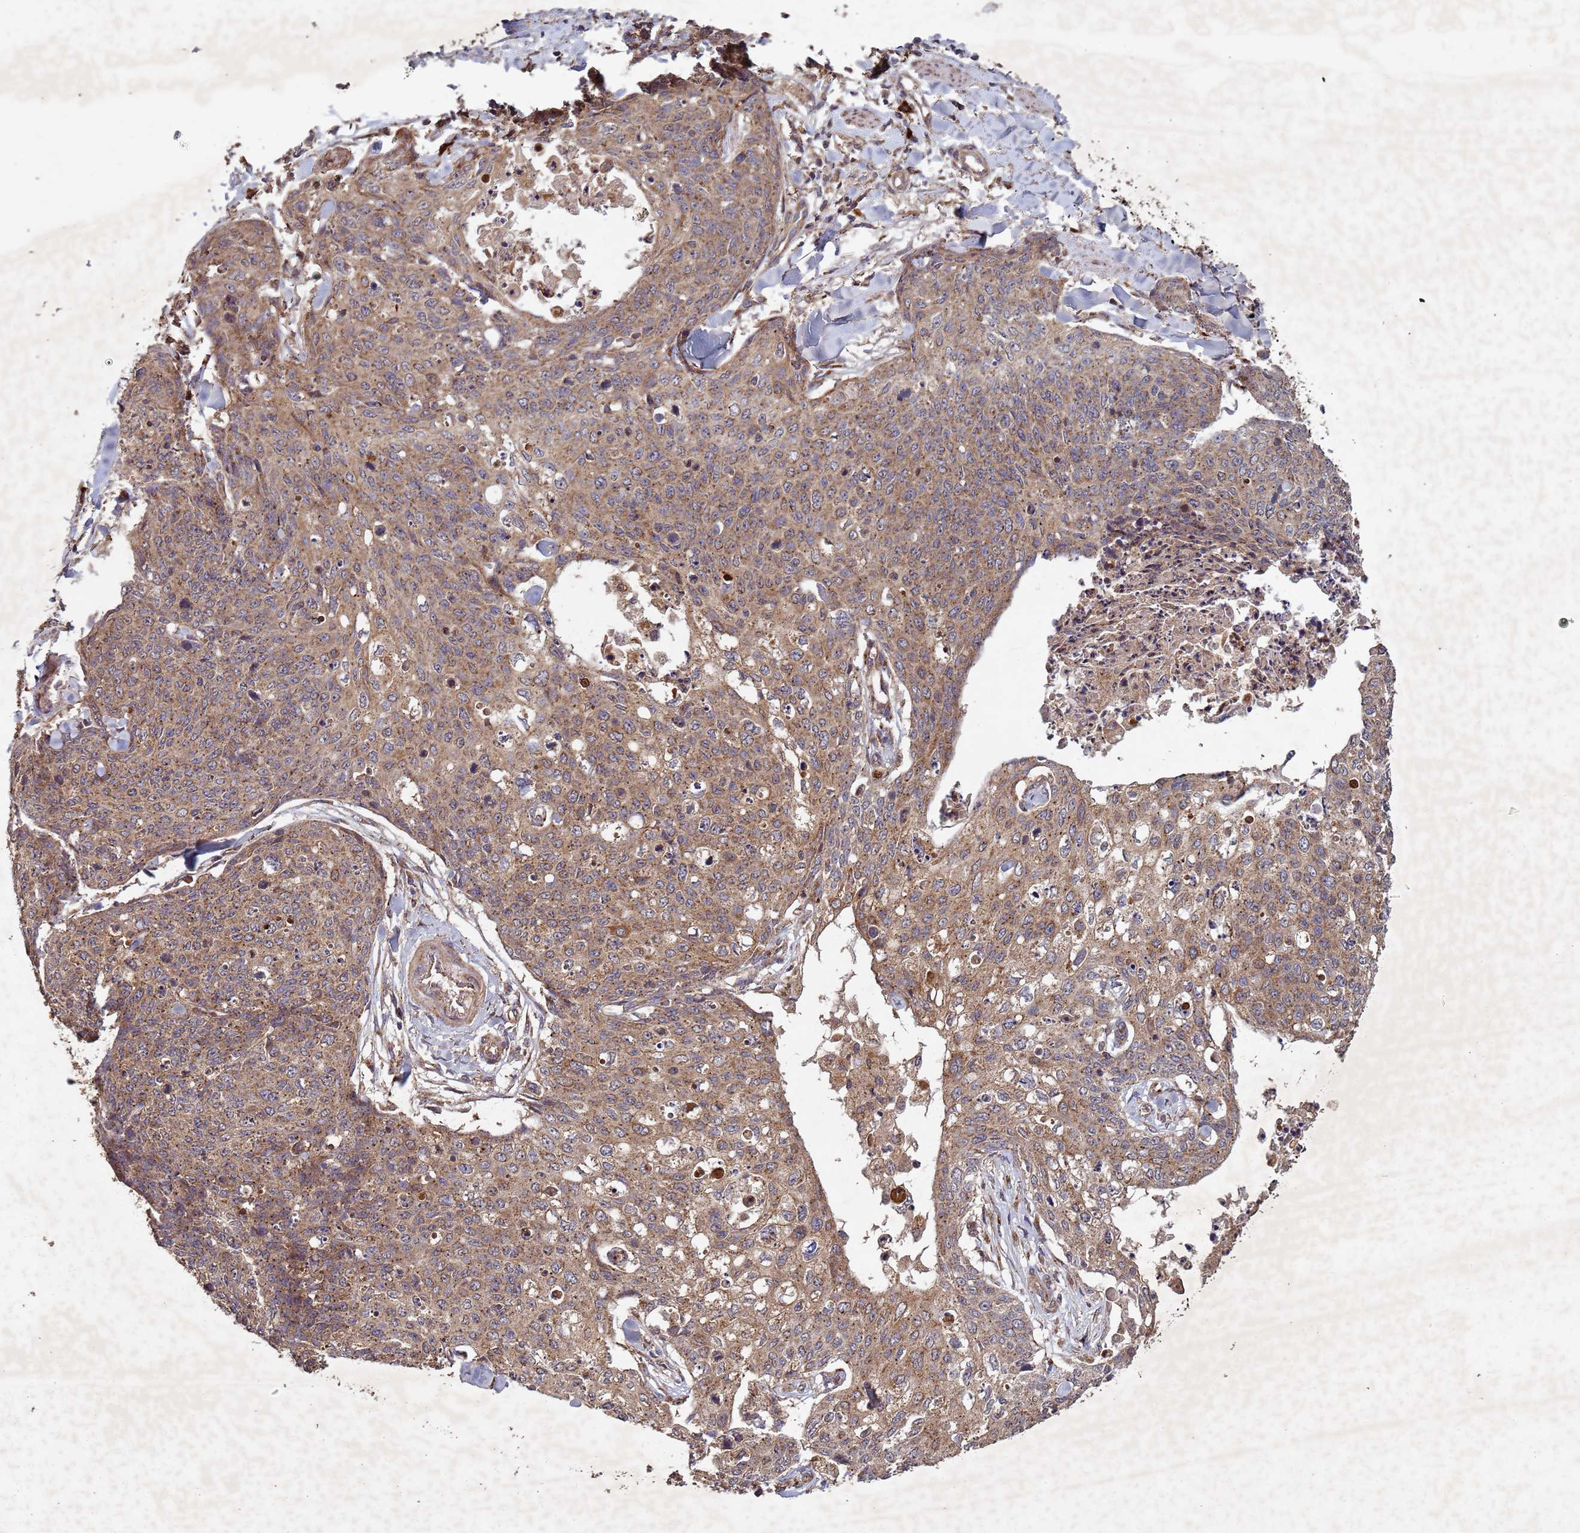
{"staining": {"intensity": "moderate", "quantity": ">75%", "location": "cytoplasmic/membranous"}, "tissue": "skin cancer", "cell_type": "Tumor cells", "image_type": "cancer", "snomed": [{"axis": "morphology", "description": "Squamous cell carcinoma, NOS"}, {"axis": "topography", "description": "Skin"}, {"axis": "topography", "description": "Vulva"}], "caption": "An immunohistochemistry micrograph of neoplastic tissue is shown. Protein staining in brown shows moderate cytoplasmic/membranous positivity in skin cancer within tumor cells.", "gene": "FASTKD1", "patient": {"sex": "female", "age": 85}}